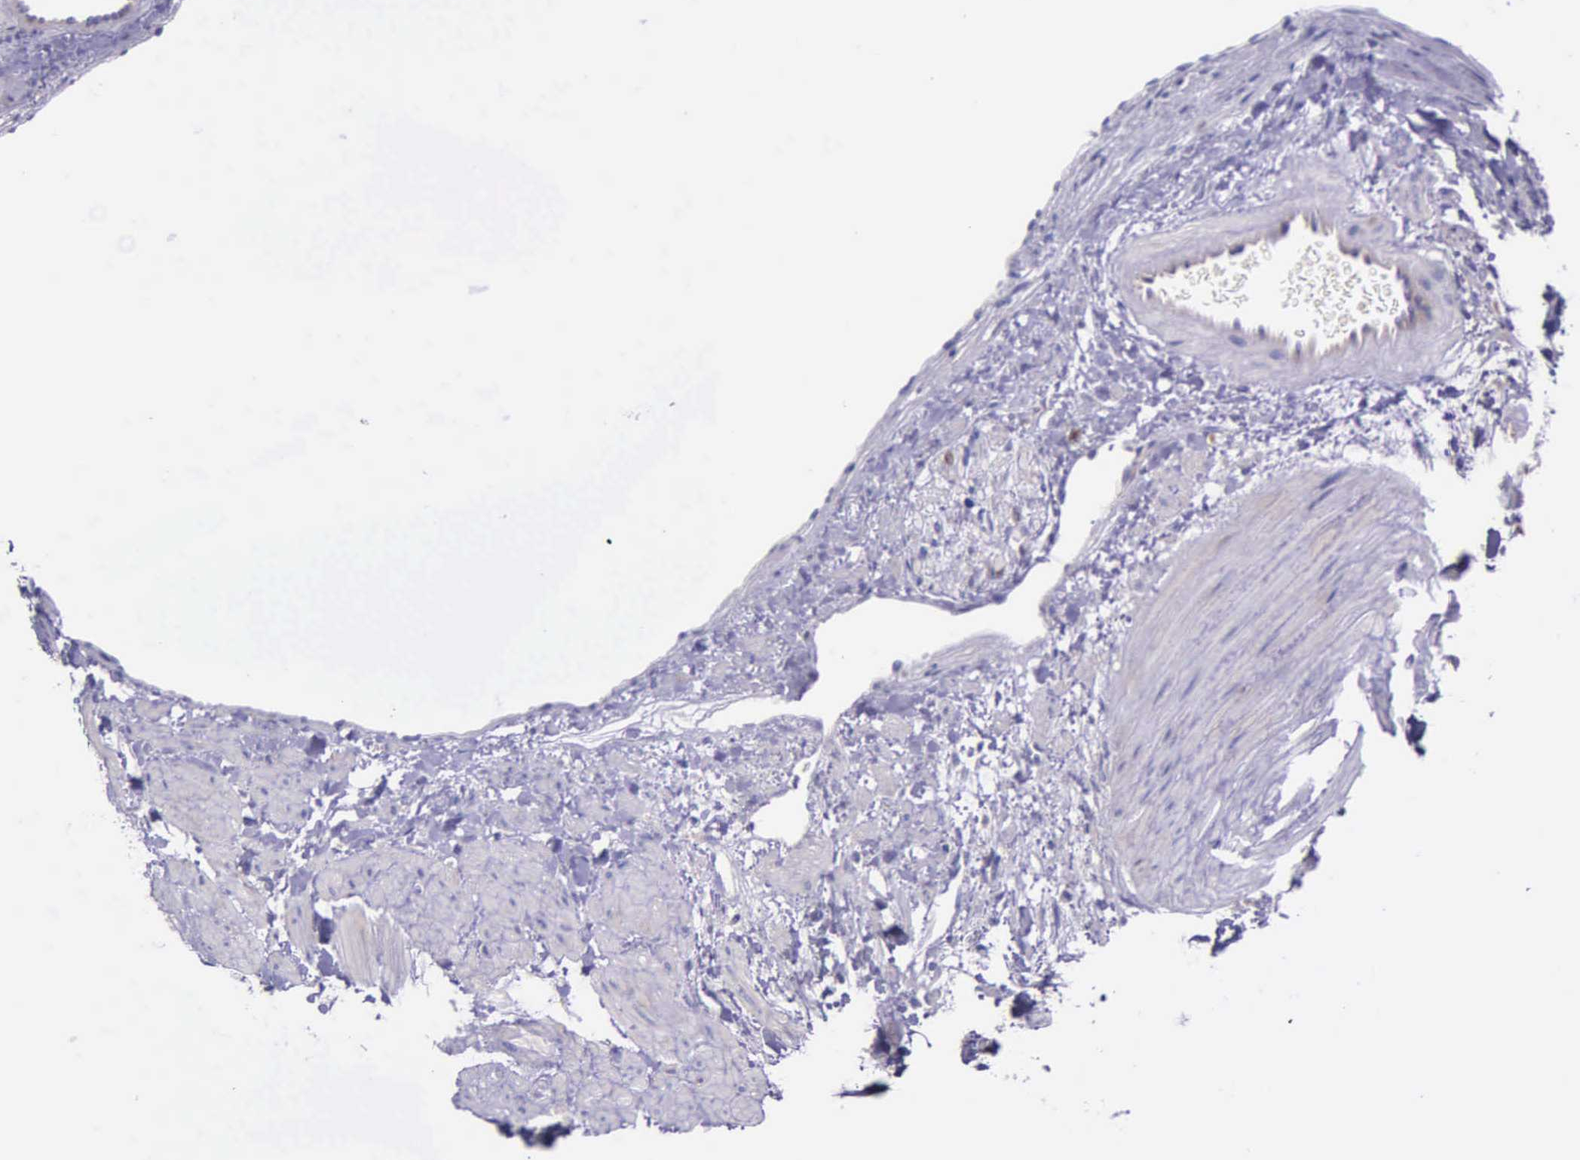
{"staining": {"intensity": "weak", "quantity": ">75%", "location": "cytoplasmic/membranous"}, "tissue": "renal cancer", "cell_type": "Tumor cells", "image_type": "cancer", "snomed": [{"axis": "morphology", "description": "Adenocarcinoma, NOS"}, {"axis": "topography", "description": "Kidney"}], "caption": "Immunohistochemistry (IHC) staining of adenocarcinoma (renal), which shows low levels of weak cytoplasmic/membranous expression in about >75% of tumor cells indicating weak cytoplasmic/membranous protein positivity. The staining was performed using DAB (3,3'-diaminobenzidine) (brown) for protein detection and nuclei were counterstained in hematoxylin (blue).", "gene": "NSDHL", "patient": {"sex": "female", "age": 60}}